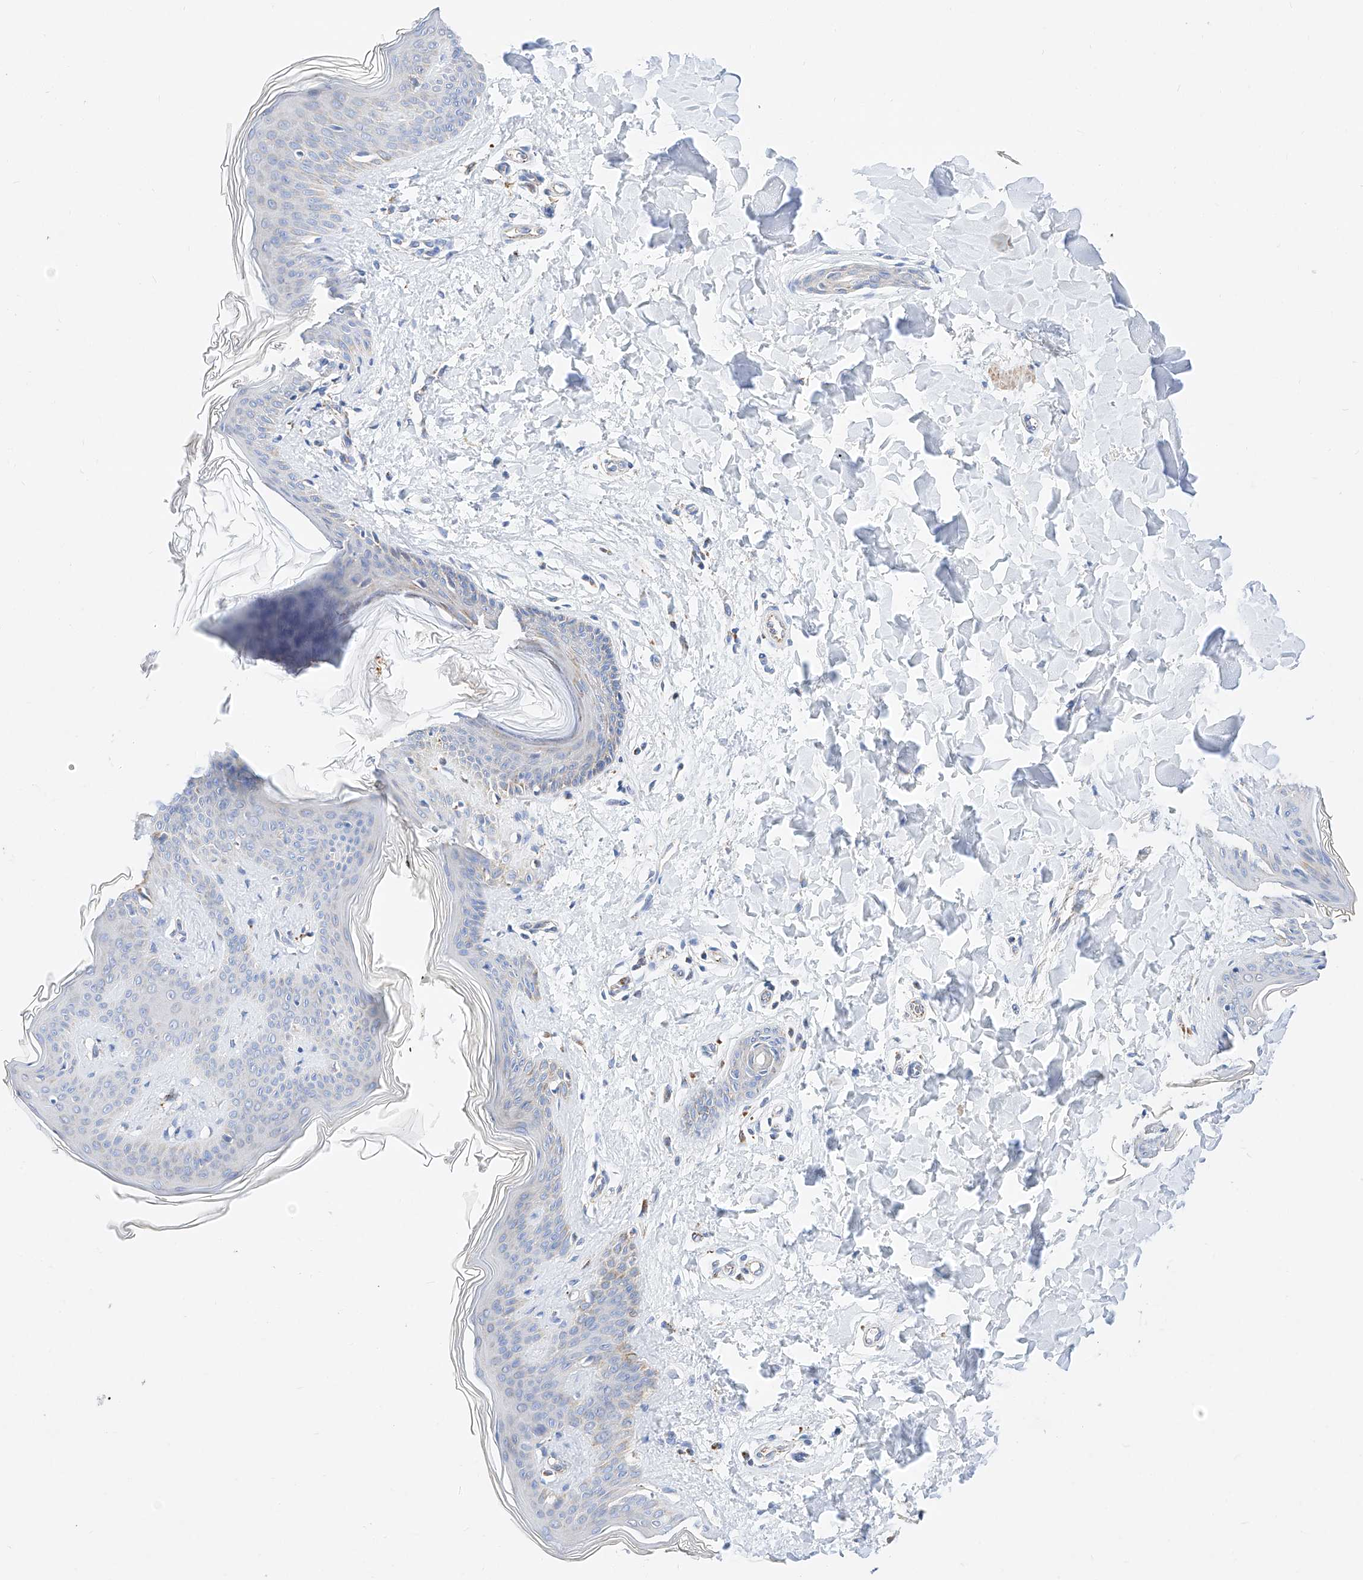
{"staining": {"intensity": "negative", "quantity": "none", "location": "none"}, "tissue": "skin", "cell_type": "Fibroblasts", "image_type": "normal", "snomed": [{"axis": "morphology", "description": "Normal tissue, NOS"}, {"axis": "topography", "description": "Skin"}], "caption": "Human skin stained for a protein using IHC demonstrates no expression in fibroblasts.", "gene": "C6orf62", "patient": {"sex": "female", "age": 17}}